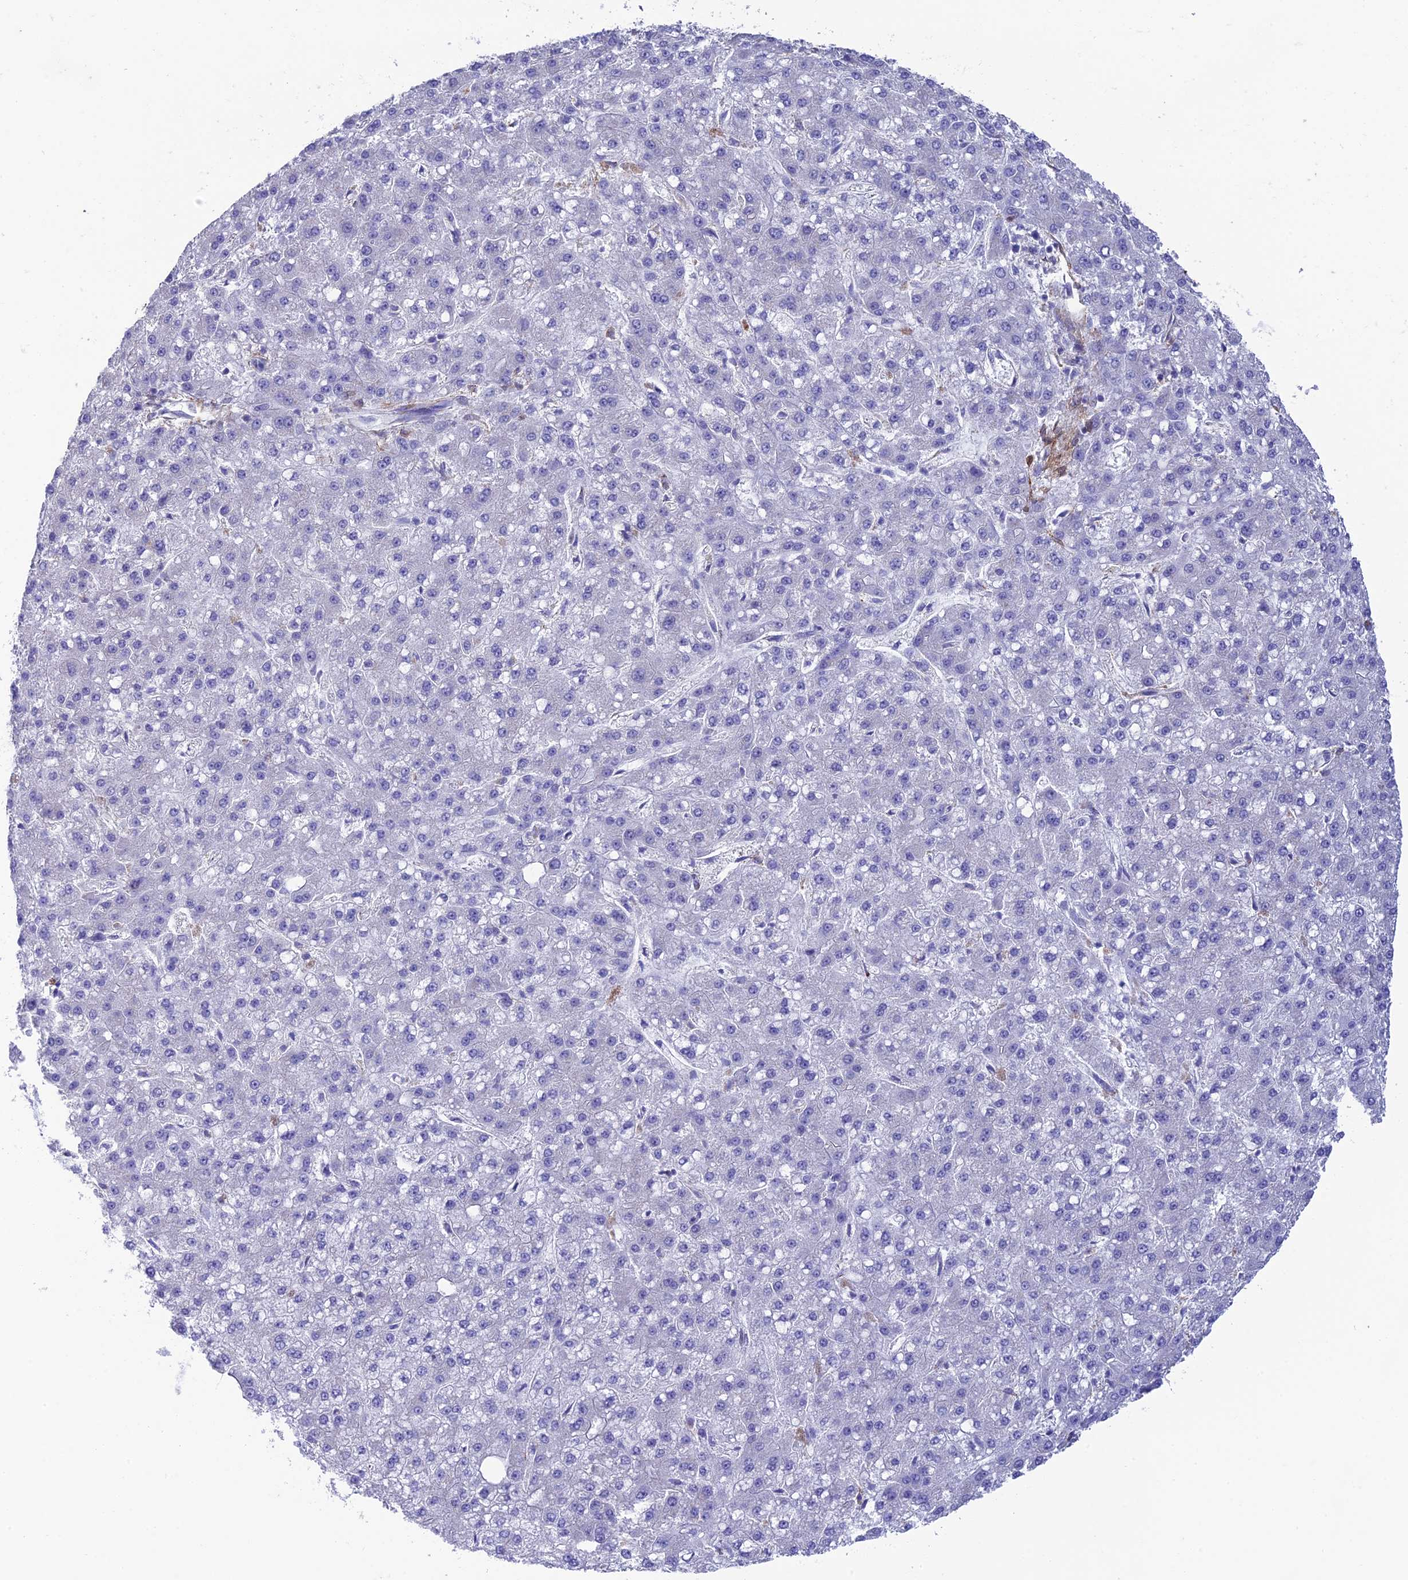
{"staining": {"intensity": "negative", "quantity": "none", "location": "none"}, "tissue": "liver cancer", "cell_type": "Tumor cells", "image_type": "cancer", "snomed": [{"axis": "morphology", "description": "Carcinoma, Hepatocellular, NOS"}, {"axis": "topography", "description": "Liver"}], "caption": "The image shows no significant positivity in tumor cells of liver cancer (hepatocellular carcinoma). Nuclei are stained in blue.", "gene": "TNS1", "patient": {"sex": "male", "age": 67}}